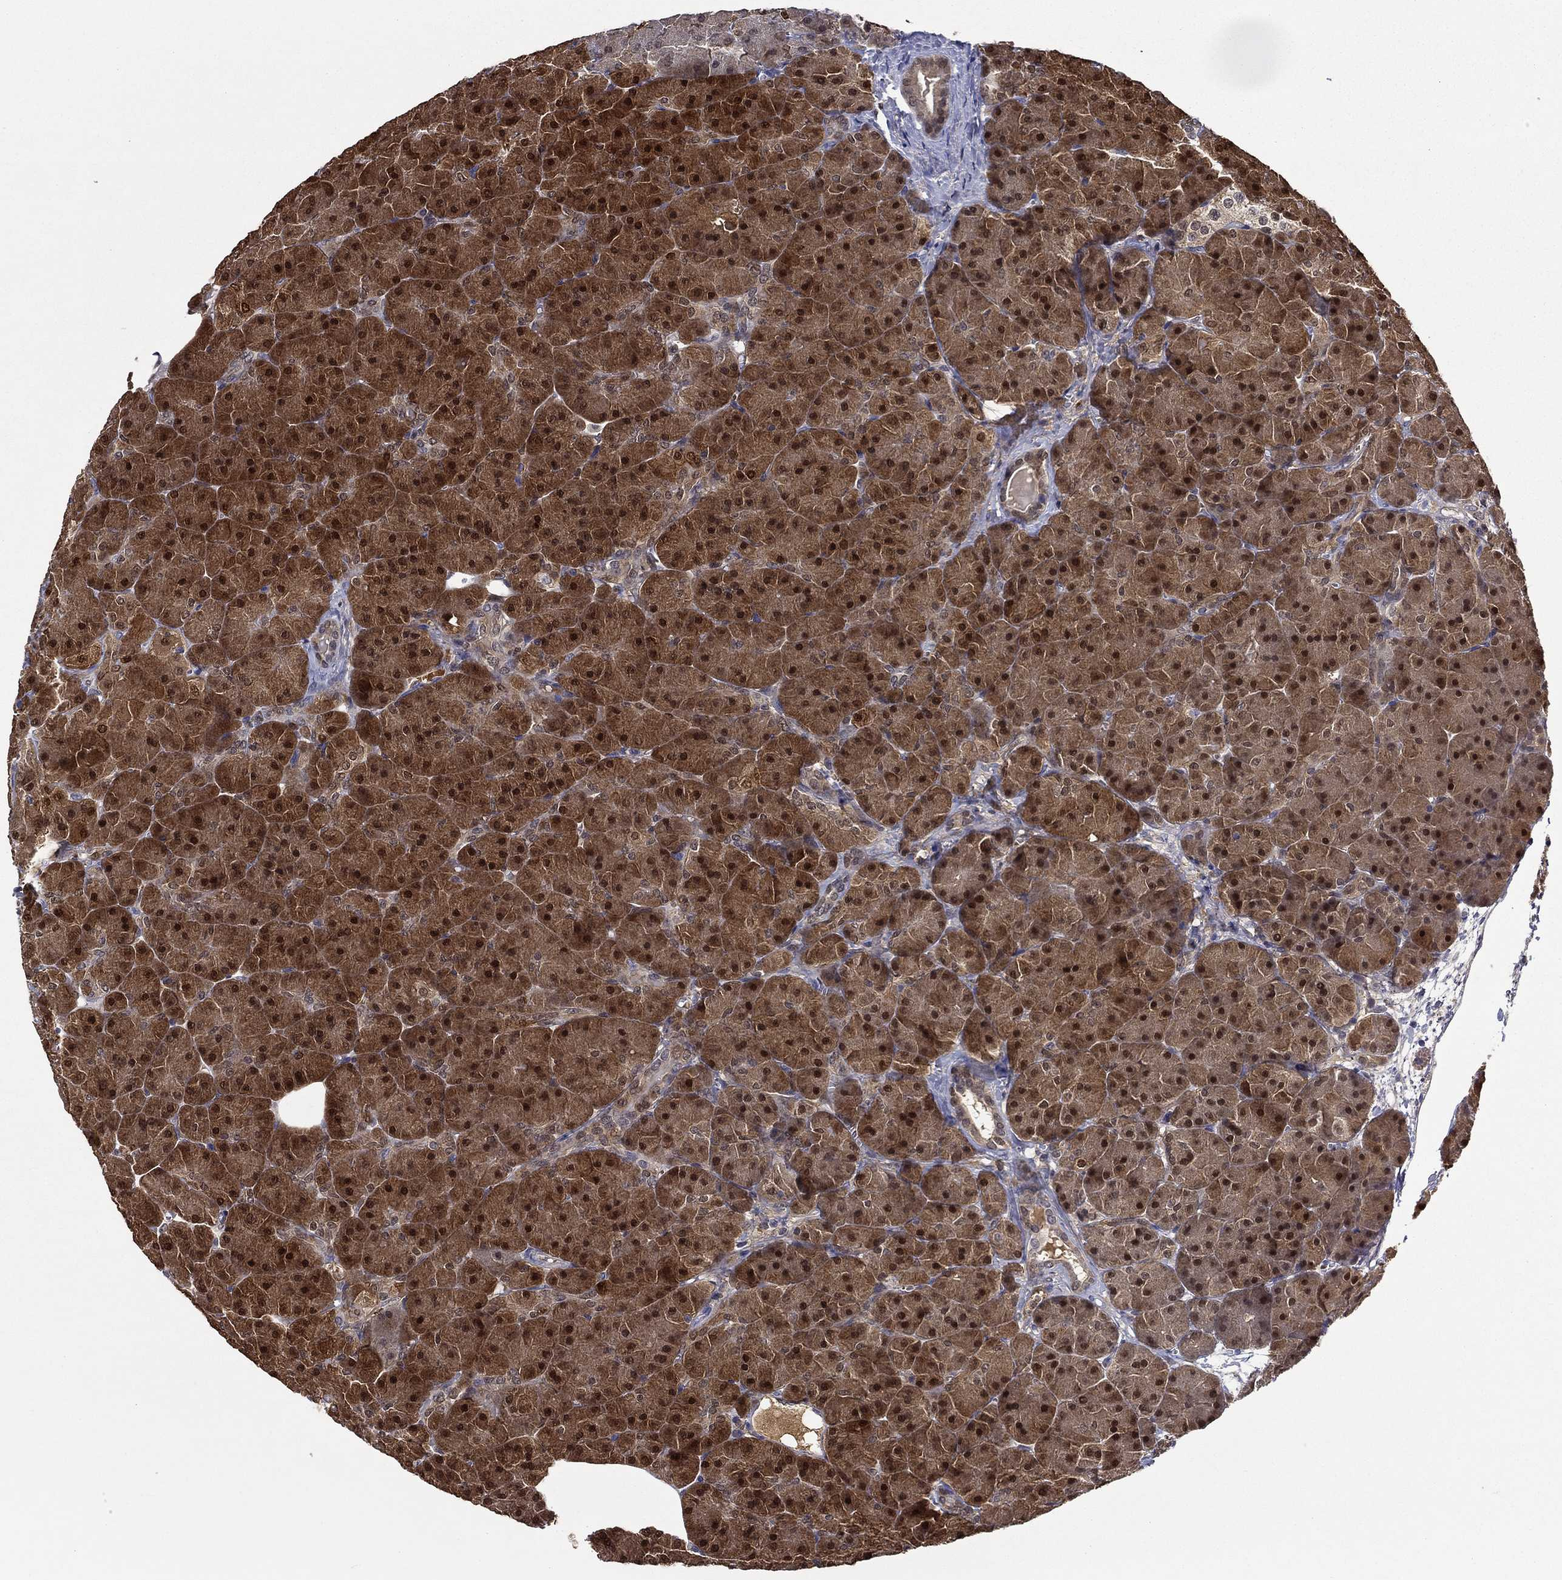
{"staining": {"intensity": "moderate", "quantity": "25%-75%", "location": "cytoplasmic/membranous,nuclear"}, "tissue": "pancreas", "cell_type": "Exocrine glandular cells", "image_type": "normal", "snomed": [{"axis": "morphology", "description": "Normal tissue, NOS"}, {"axis": "topography", "description": "Pancreas"}], "caption": "Brown immunohistochemical staining in normal pancreas reveals moderate cytoplasmic/membranous,nuclear staining in approximately 25%-75% of exocrine glandular cells. (DAB (3,3'-diaminobenzidine) = brown stain, brightfield microscopy at high magnification).", "gene": "DDTL", "patient": {"sex": "male", "age": 61}}